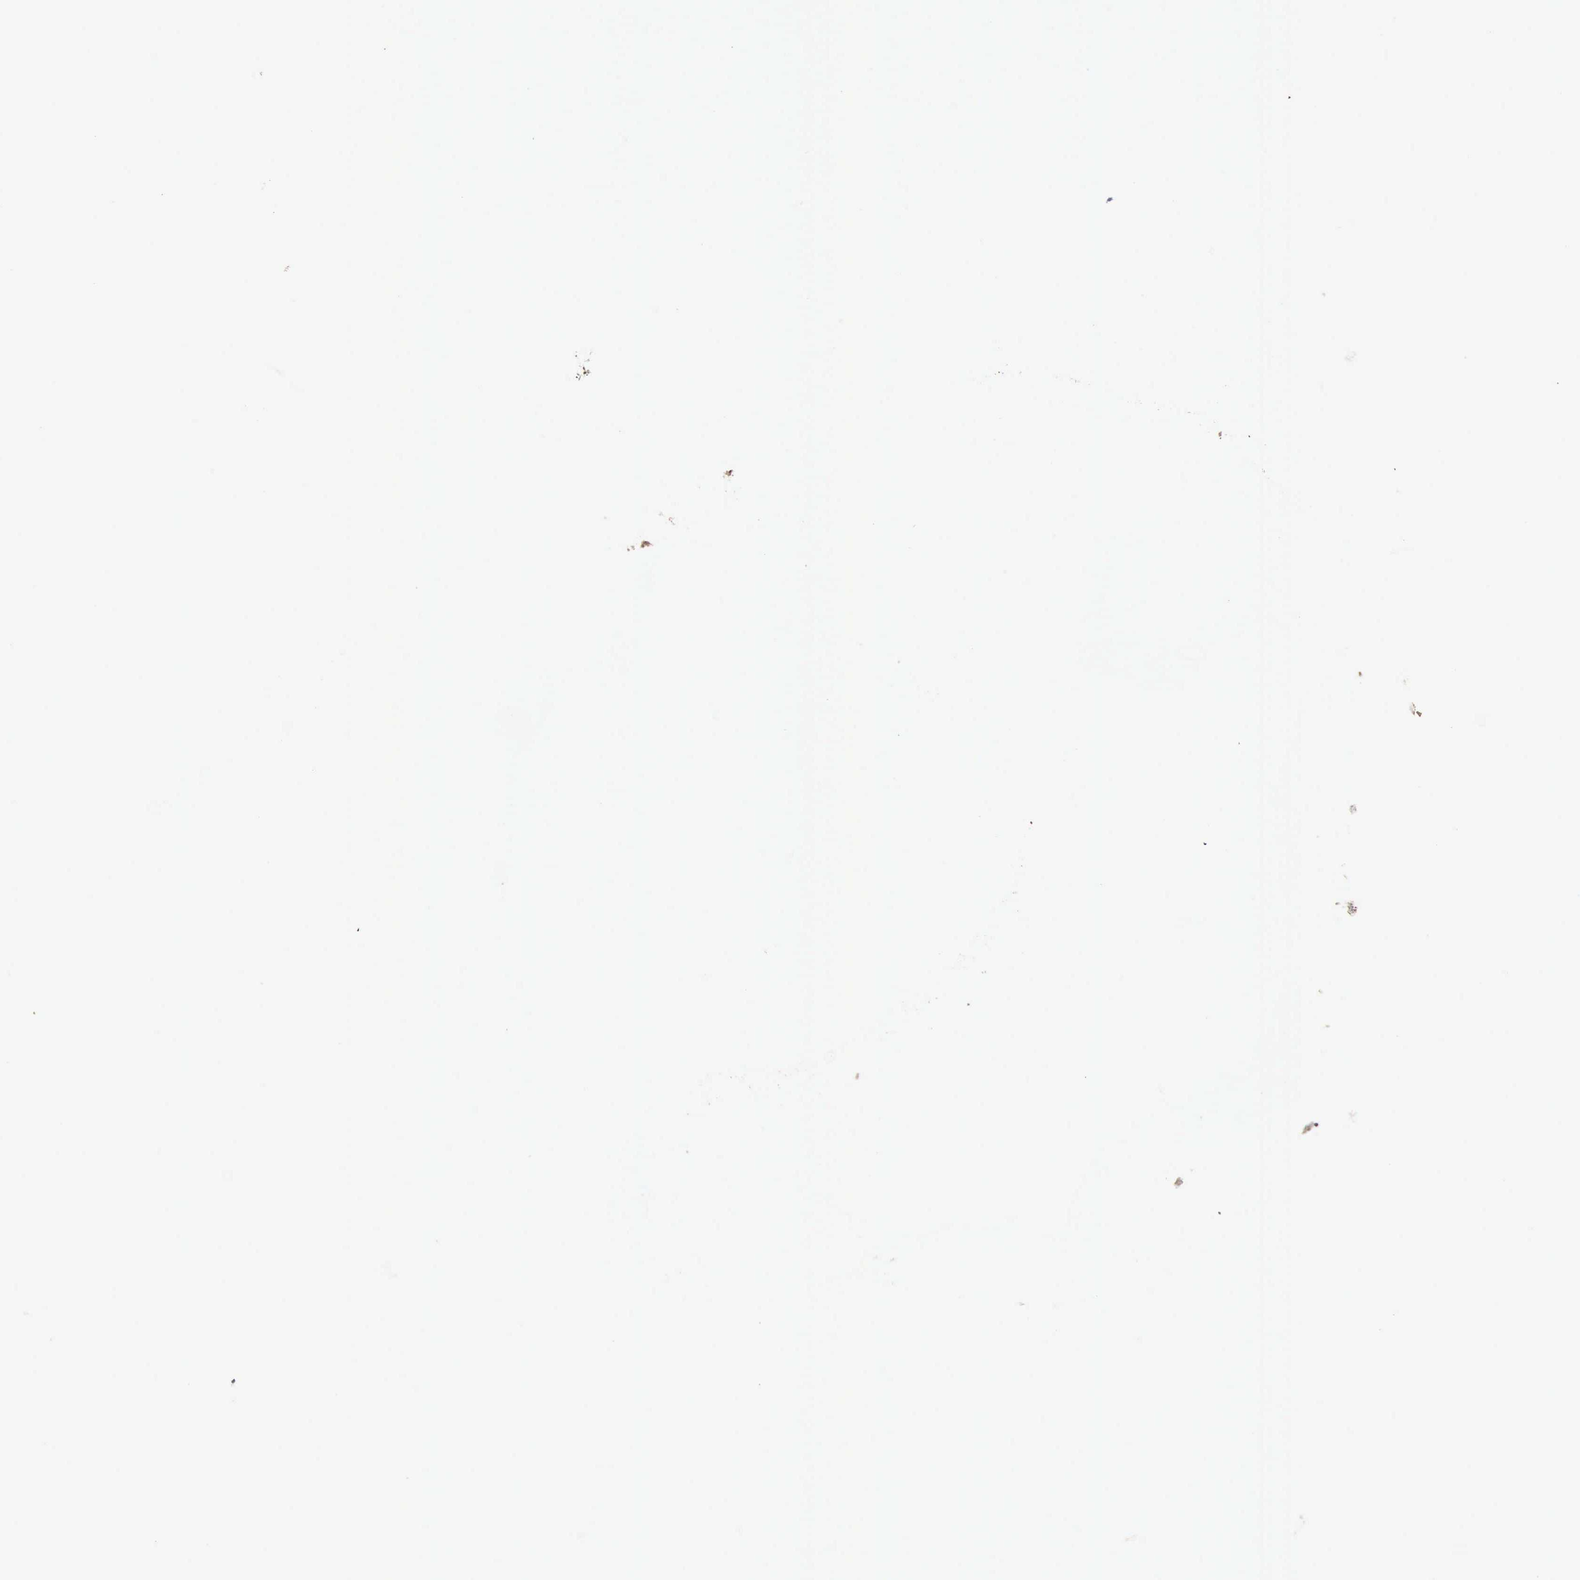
{"staining": {"intensity": "weak", "quantity": "25%-75%", "location": "none"}, "tissue": "prostate", "cell_type": "Glandular cells", "image_type": "normal", "snomed": [{"axis": "morphology", "description": "Normal tissue, NOS"}, {"axis": "topography", "description": "Prostate"}], "caption": "Prostate stained with DAB (3,3'-diaminobenzidine) IHC reveals low levels of weak None staining in about 25%-75% of glandular cells.", "gene": "BMX", "patient": {"sex": "male", "age": 68}}